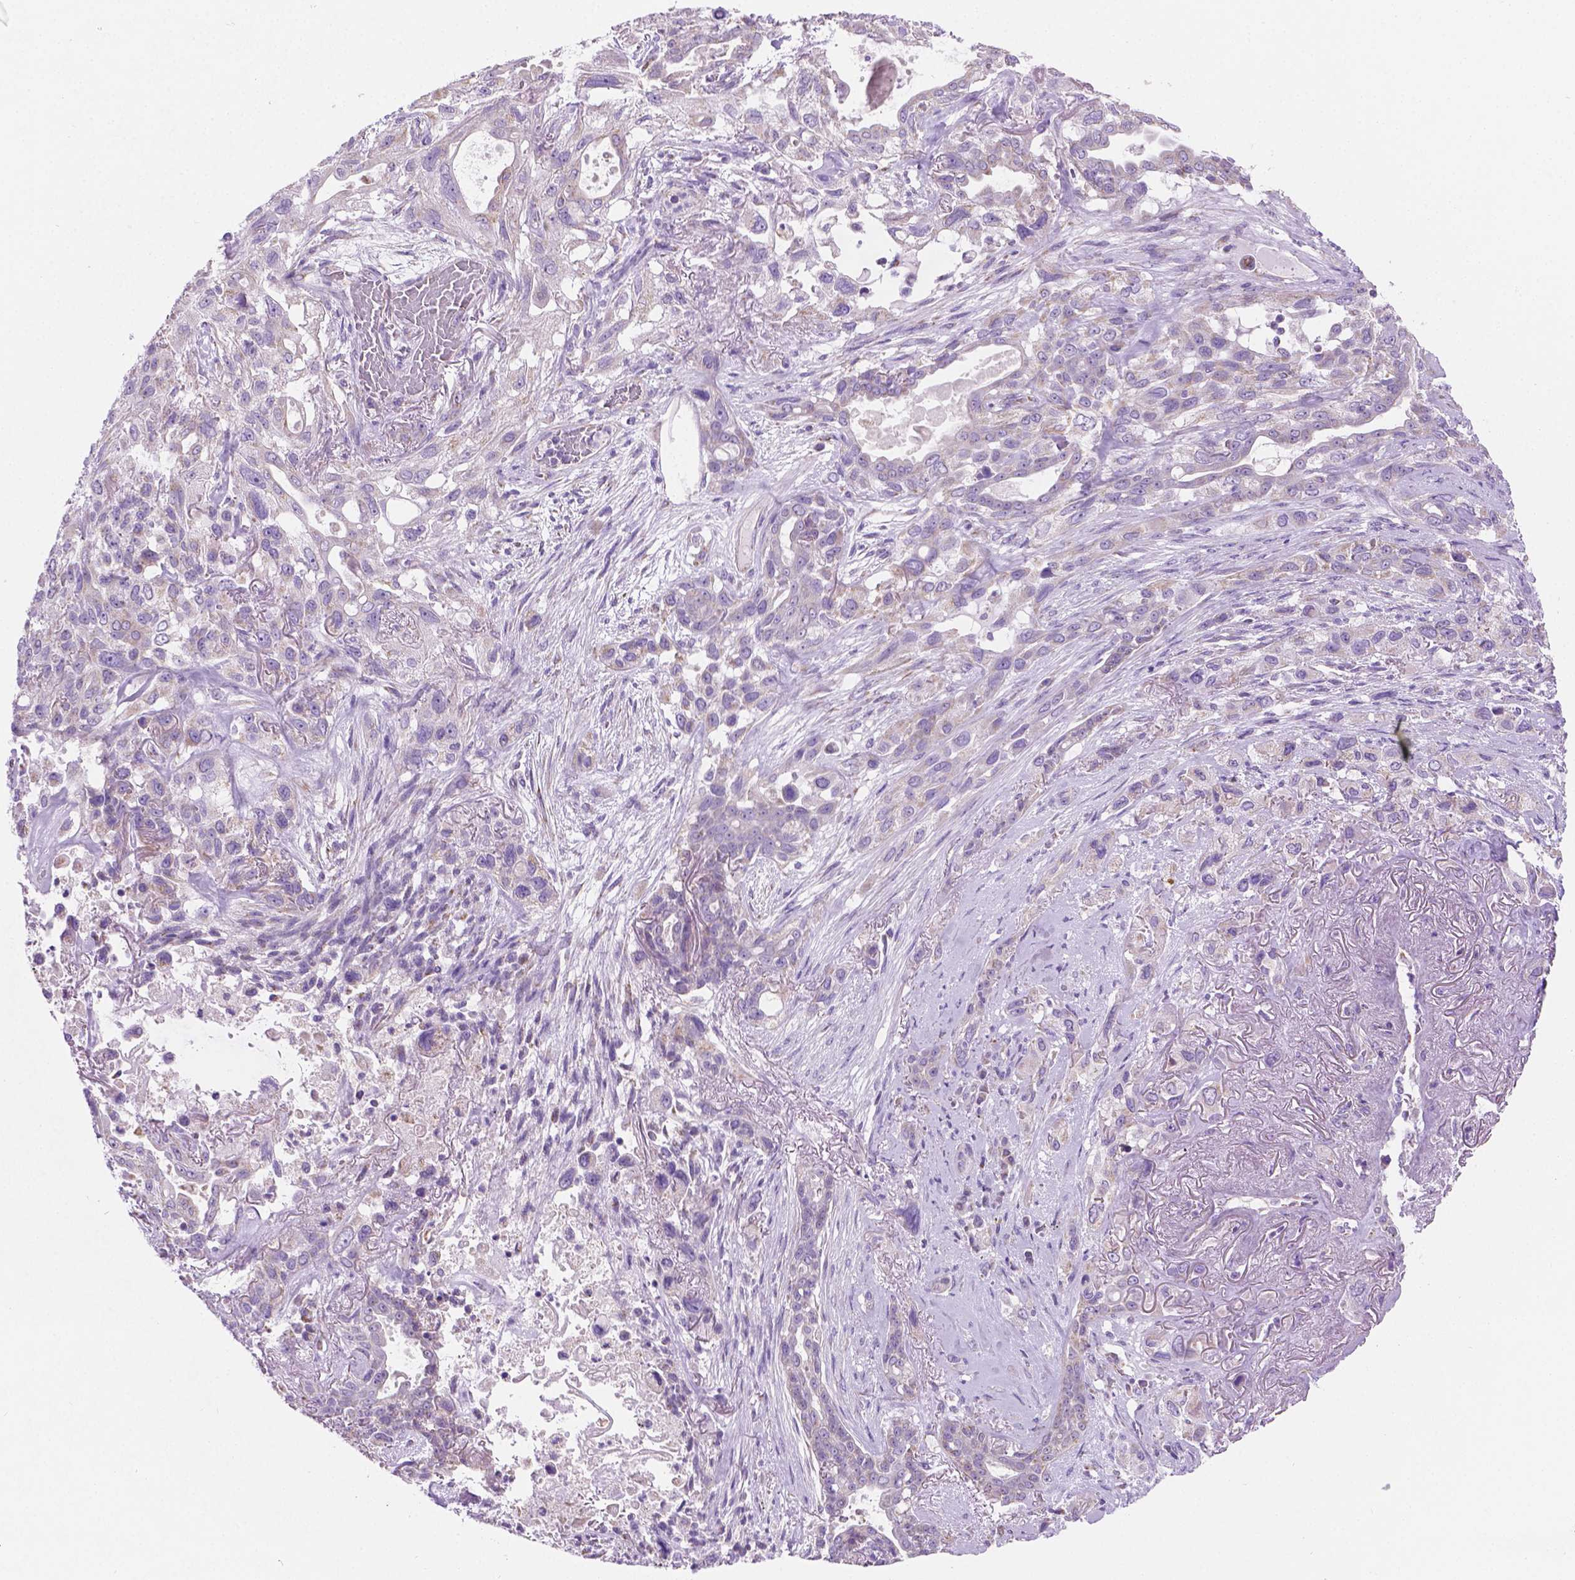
{"staining": {"intensity": "negative", "quantity": "none", "location": "none"}, "tissue": "lung cancer", "cell_type": "Tumor cells", "image_type": "cancer", "snomed": [{"axis": "morphology", "description": "Squamous cell carcinoma, NOS"}, {"axis": "topography", "description": "Lung"}], "caption": "This is an immunohistochemistry photomicrograph of lung squamous cell carcinoma. There is no positivity in tumor cells.", "gene": "CSPG5", "patient": {"sex": "female", "age": 70}}